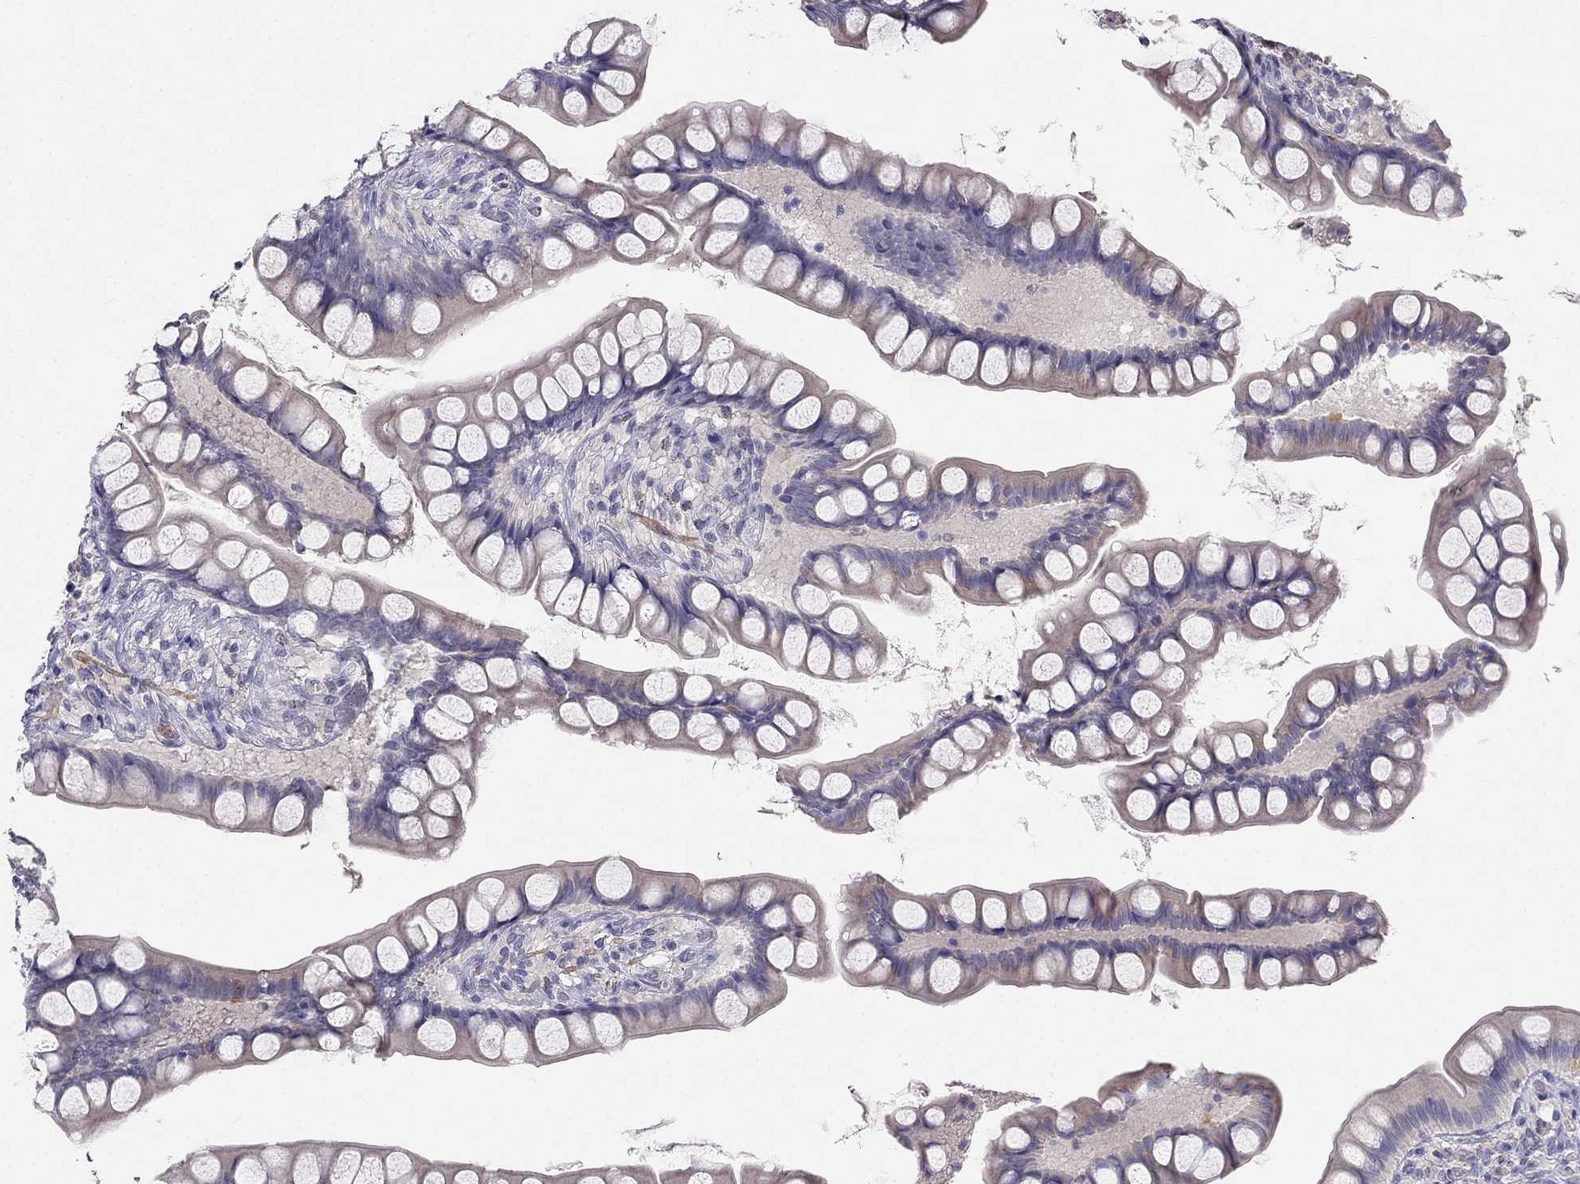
{"staining": {"intensity": "negative", "quantity": "none", "location": "none"}, "tissue": "small intestine", "cell_type": "Glandular cells", "image_type": "normal", "snomed": [{"axis": "morphology", "description": "Normal tissue, NOS"}, {"axis": "topography", "description": "Small intestine"}], "caption": "Glandular cells show no significant protein expression in benign small intestine.", "gene": "C16orf89", "patient": {"sex": "male", "age": 70}}